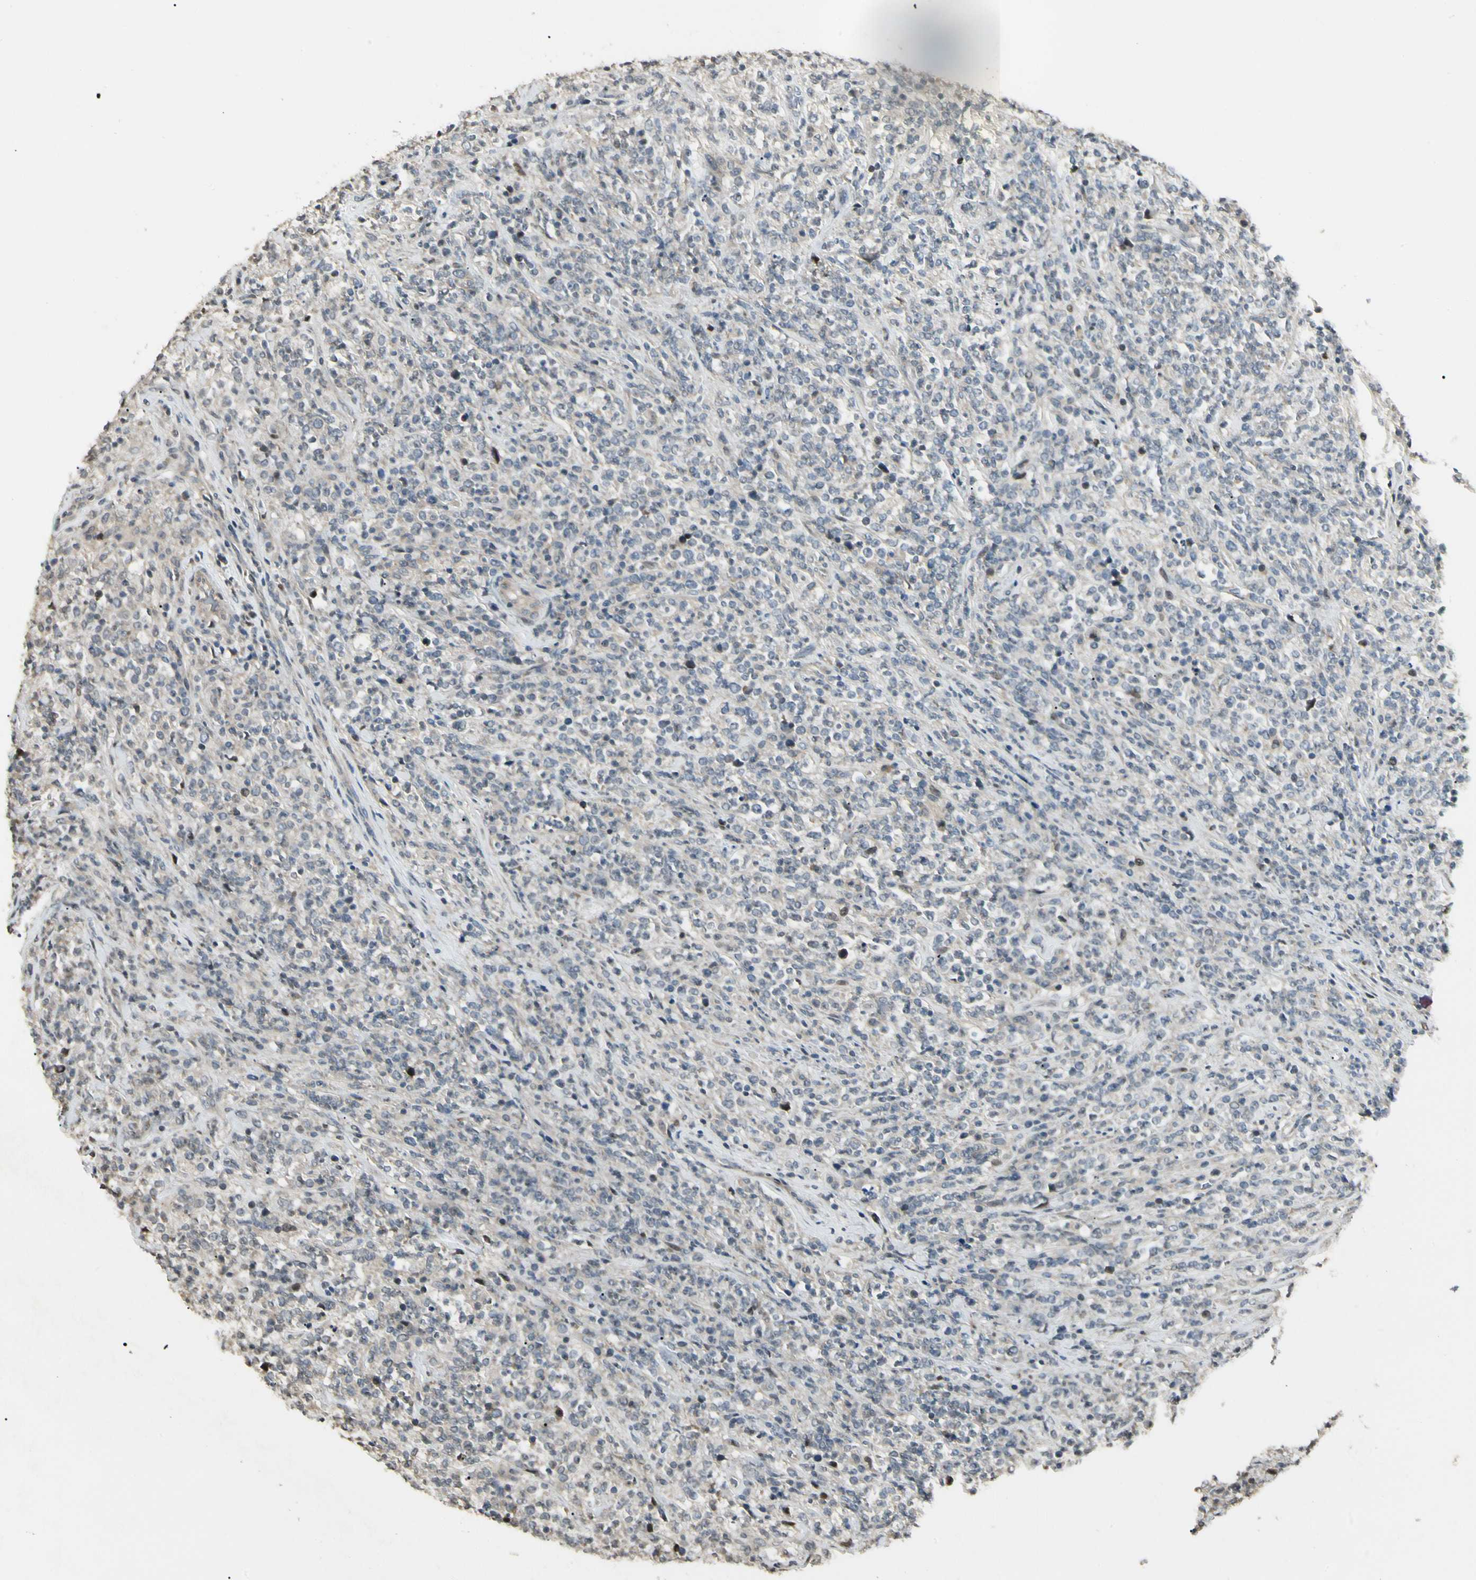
{"staining": {"intensity": "weak", "quantity": "<25%", "location": "cytoplasmic/membranous"}, "tissue": "lymphoma", "cell_type": "Tumor cells", "image_type": "cancer", "snomed": [{"axis": "morphology", "description": "Malignant lymphoma, non-Hodgkin's type, High grade"}, {"axis": "topography", "description": "Soft tissue"}], "caption": "Tumor cells are negative for protein expression in human lymphoma.", "gene": "P3H2", "patient": {"sex": "male", "age": 18}}